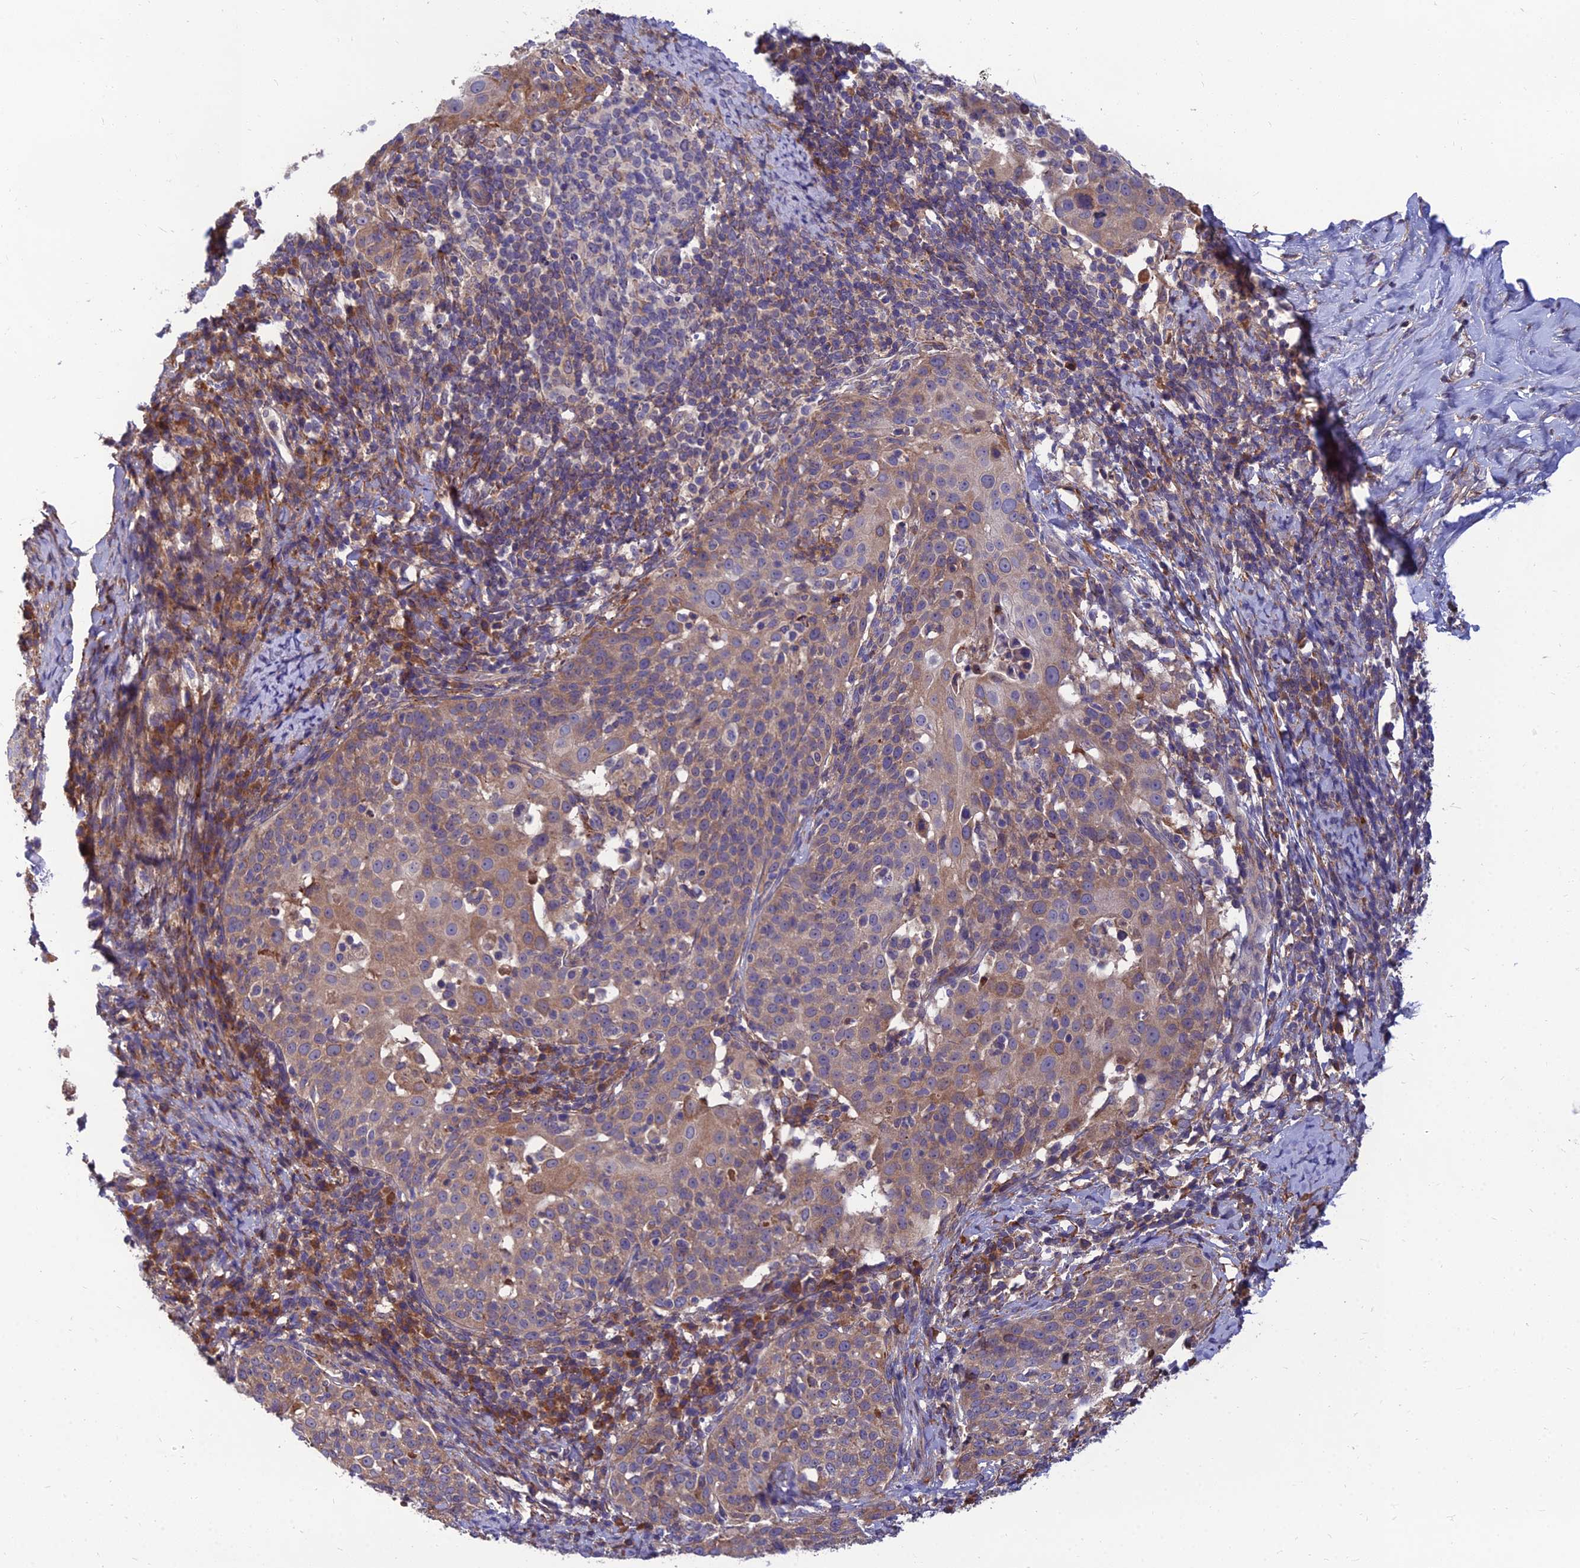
{"staining": {"intensity": "weak", "quantity": ">75%", "location": "cytoplasmic/membranous"}, "tissue": "cervical cancer", "cell_type": "Tumor cells", "image_type": "cancer", "snomed": [{"axis": "morphology", "description": "Squamous cell carcinoma, NOS"}, {"axis": "topography", "description": "Cervix"}], "caption": "Immunohistochemistry photomicrograph of neoplastic tissue: cervical squamous cell carcinoma stained using immunohistochemistry reveals low levels of weak protein expression localized specifically in the cytoplasmic/membranous of tumor cells, appearing as a cytoplasmic/membranous brown color.", "gene": "UMAD1", "patient": {"sex": "female", "age": 57}}